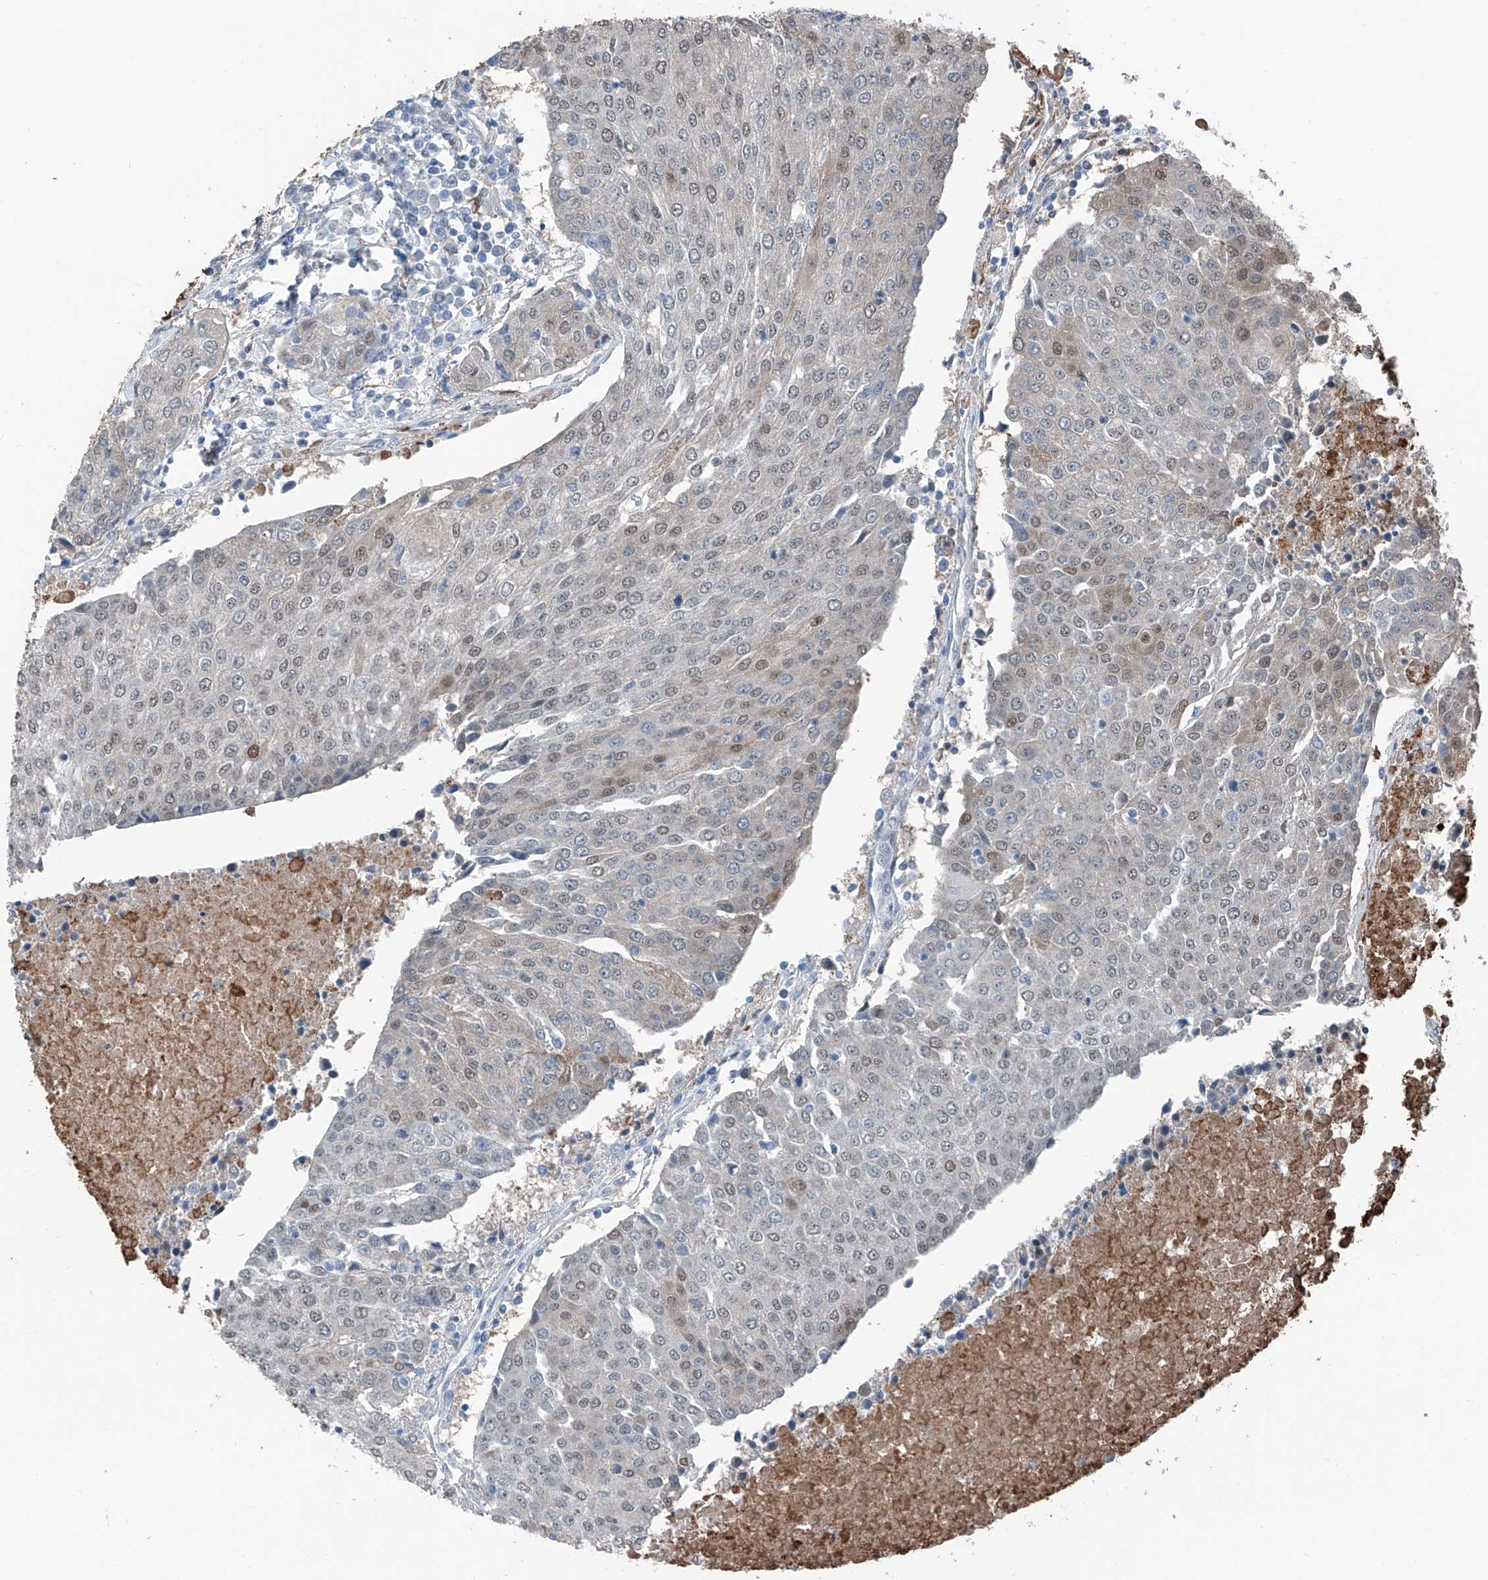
{"staining": {"intensity": "moderate", "quantity": "<25%", "location": "nuclear"}, "tissue": "urothelial cancer", "cell_type": "Tumor cells", "image_type": "cancer", "snomed": [{"axis": "morphology", "description": "Urothelial carcinoma, High grade"}, {"axis": "topography", "description": "Urinary bladder"}], "caption": "The micrograph shows immunohistochemical staining of urothelial carcinoma (high-grade). There is moderate nuclear expression is appreciated in approximately <25% of tumor cells.", "gene": "HSPA6", "patient": {"sex": "female", "age": 85}}